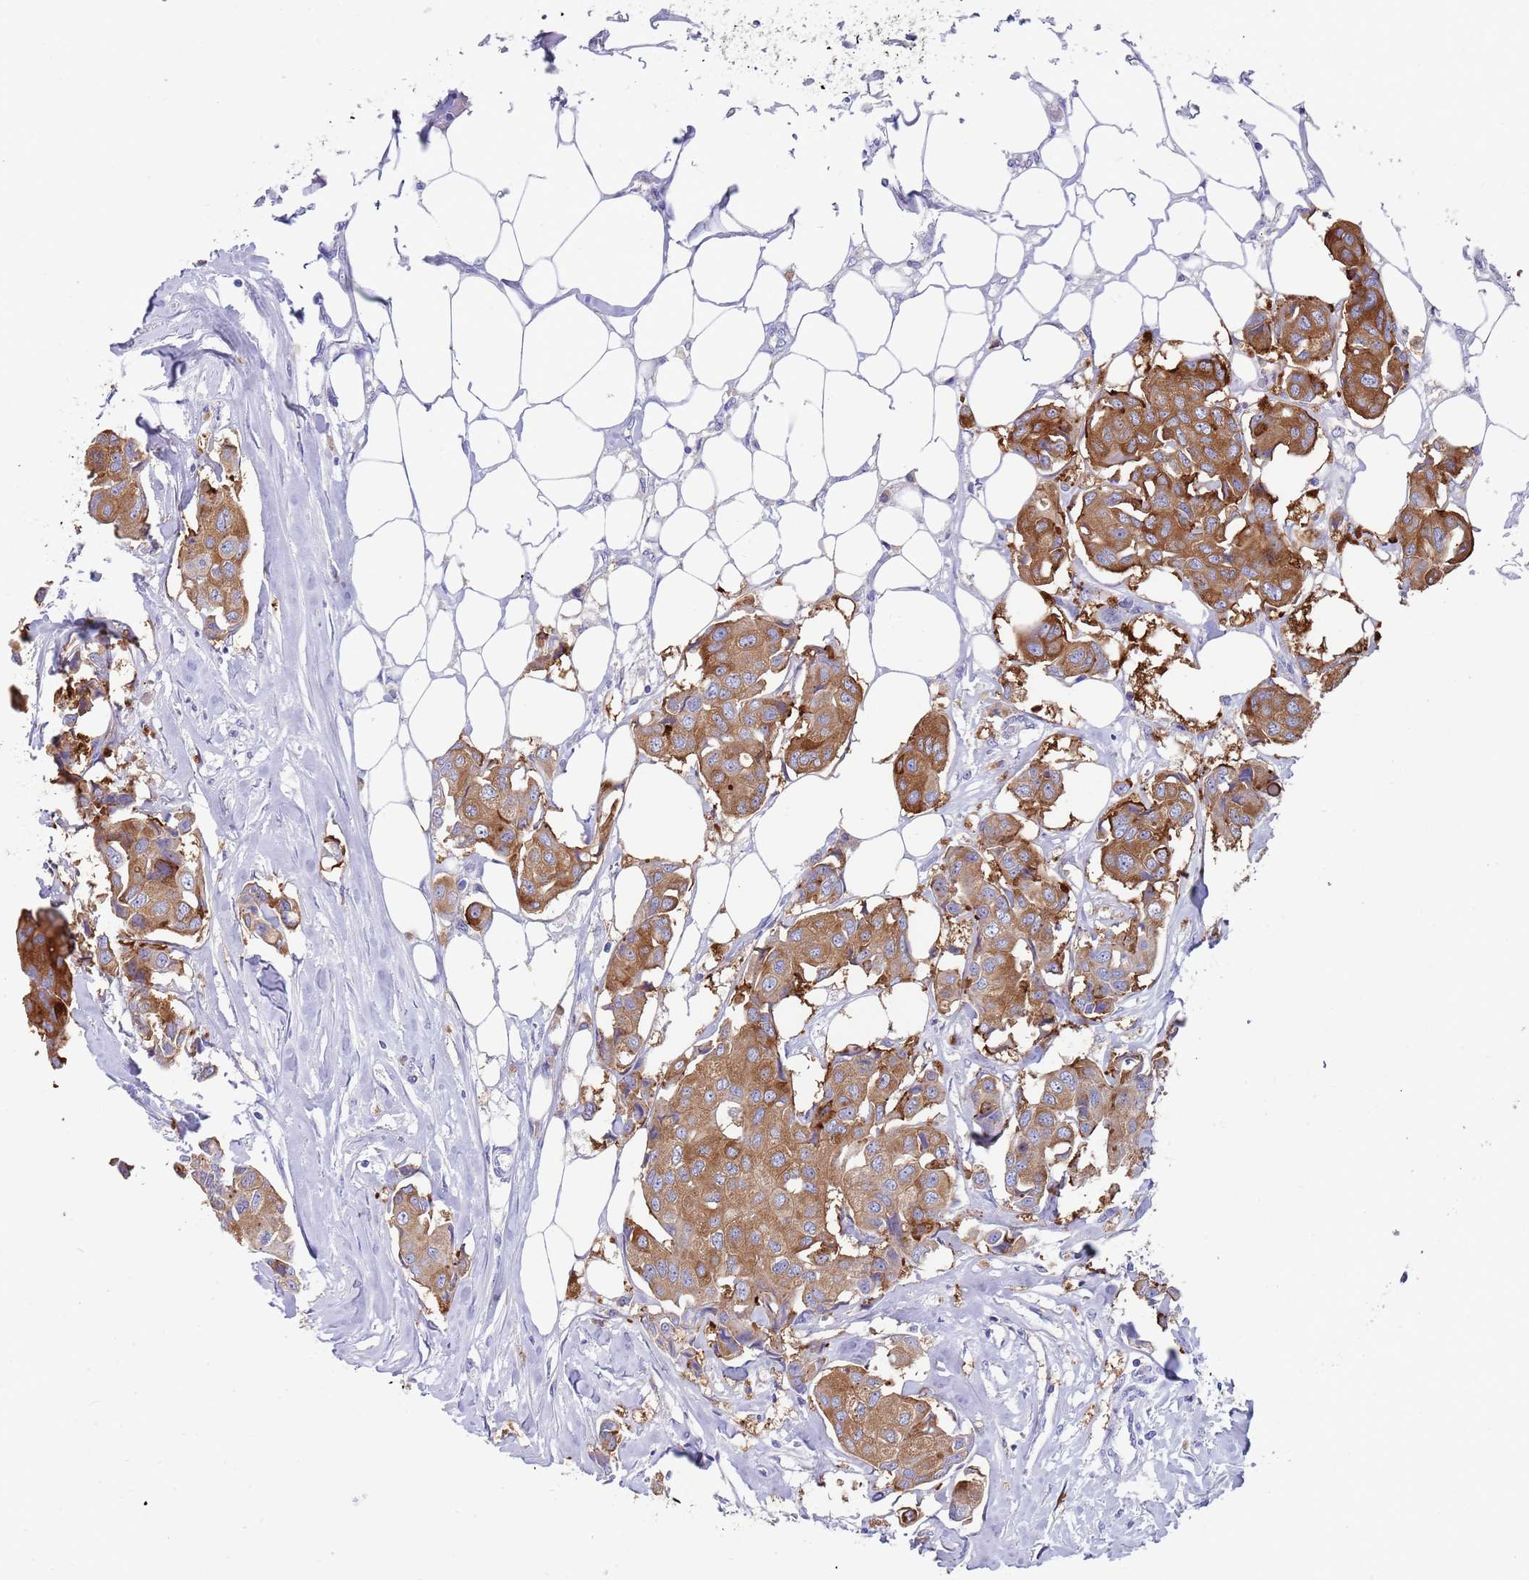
{"staining": {"intensity": "strong", "quantity": ">75%", "location": "cytoplasmic/membranous"}, "tissue": "breast cancer", "cell_type": "Tumor cells", "image_type": "cancer", "snomed": [{"axis": "morphology", "description": "Duct carcinoma"}, {"axis": "topography", "description": "Breast"}, {"axis": "topography", "description": "Lymph node"}], "caption": "Immunohistochemistry (IHC) of human breast cancer (invasive ductal carcinoma) shows high levels of strong cytoplasmic/membranous positivity in approximately >75% of tumor cells.", "gene": "TYW1", "patient": {"sex": "female", "age": 80}}